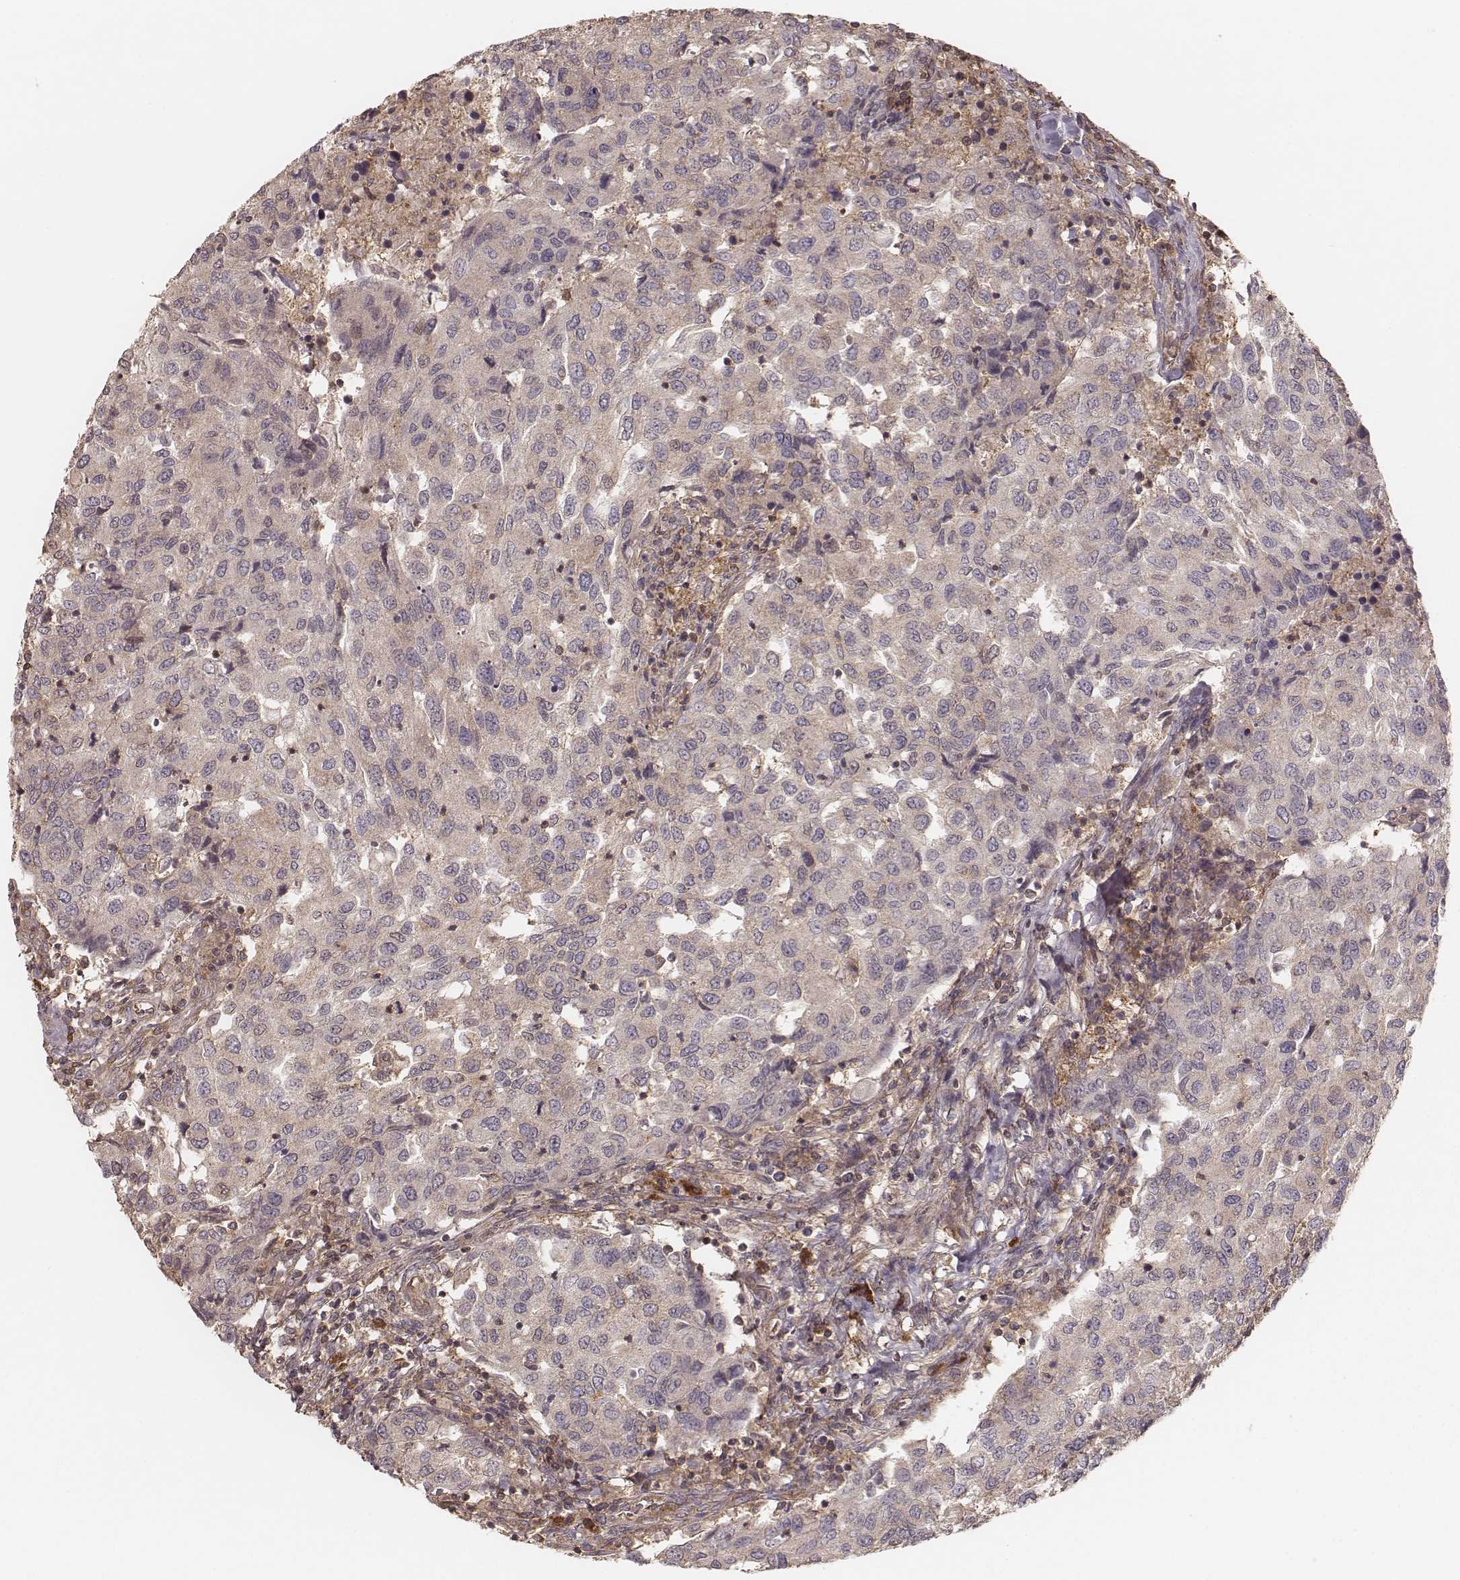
{"staining": {"intensity": "negative", "quantity": "none", "location": "none"}, "tissue": "urothelial cancer", "cell_type": "Tumor cells", "image_type": "cancer", "snomed": [{"axis": "morphology", "description": "Urothelial carcinoma, High grade"}, {"axis": "topography", "description": "Urinary bladder"}], "caption": "An image of human urothelial cancer is negative for staining in tumor cells.", "gene": "CARS1", "patient": {"sex": "female", "age": 78}}